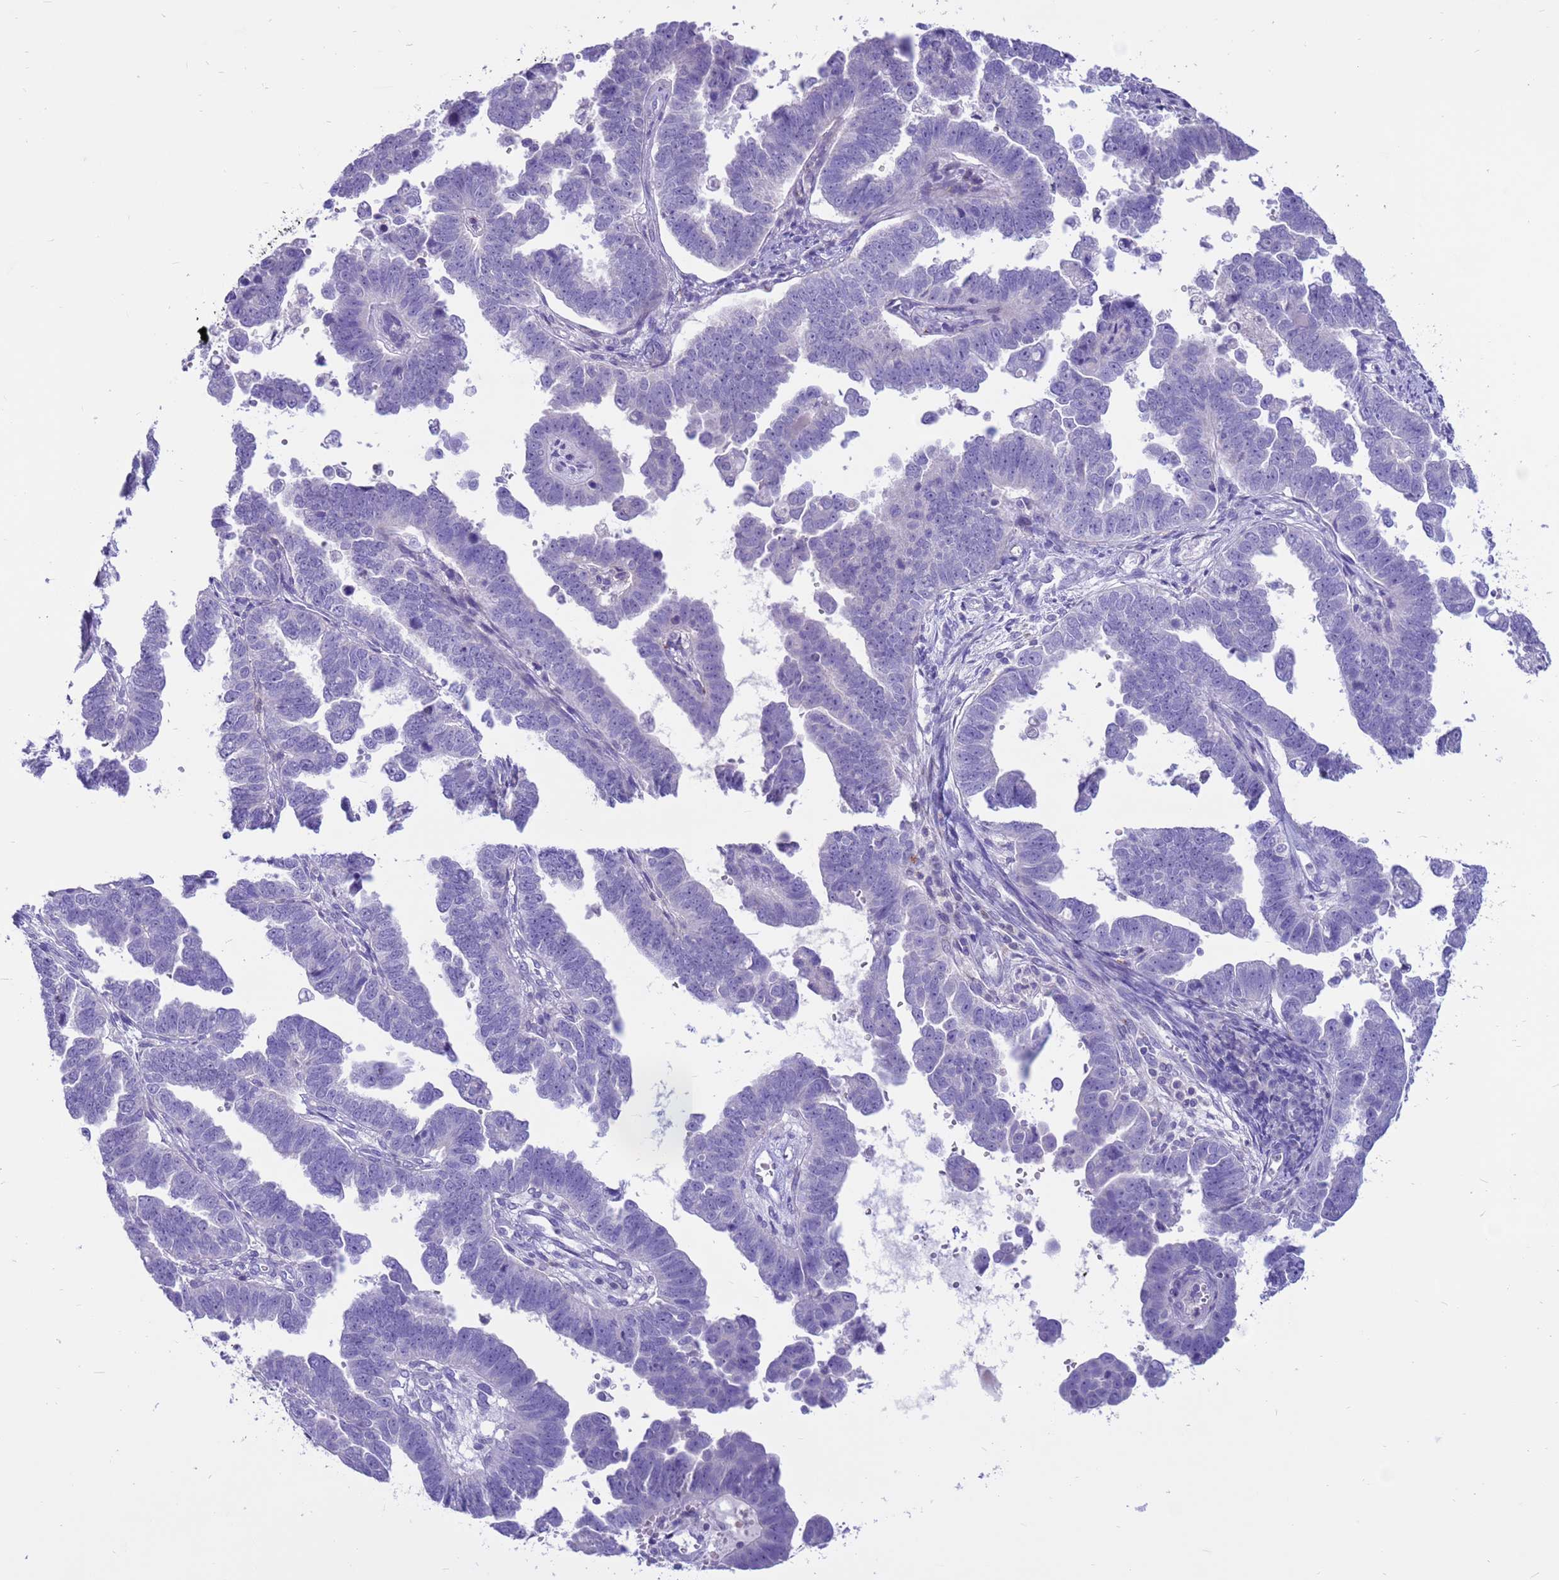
{"staining": {"intensity": "negative", "quantity": "none", "location": "none"}, "tissue": "endometrial cancer", "cell_type": "Tumor cells", "image_type": "cancer", "snomed": [{"axis": "morphology", "description": "Adenocarcinoma, NOS"}, {"axis": "topography", "description": "Endometrium"}], "caption": "Histopathology image shows no protein positivity in tumor cells of endometrial cancer tissue.", "gene": "PDE10A", "patient": {"sex": "female", "age": 75}}